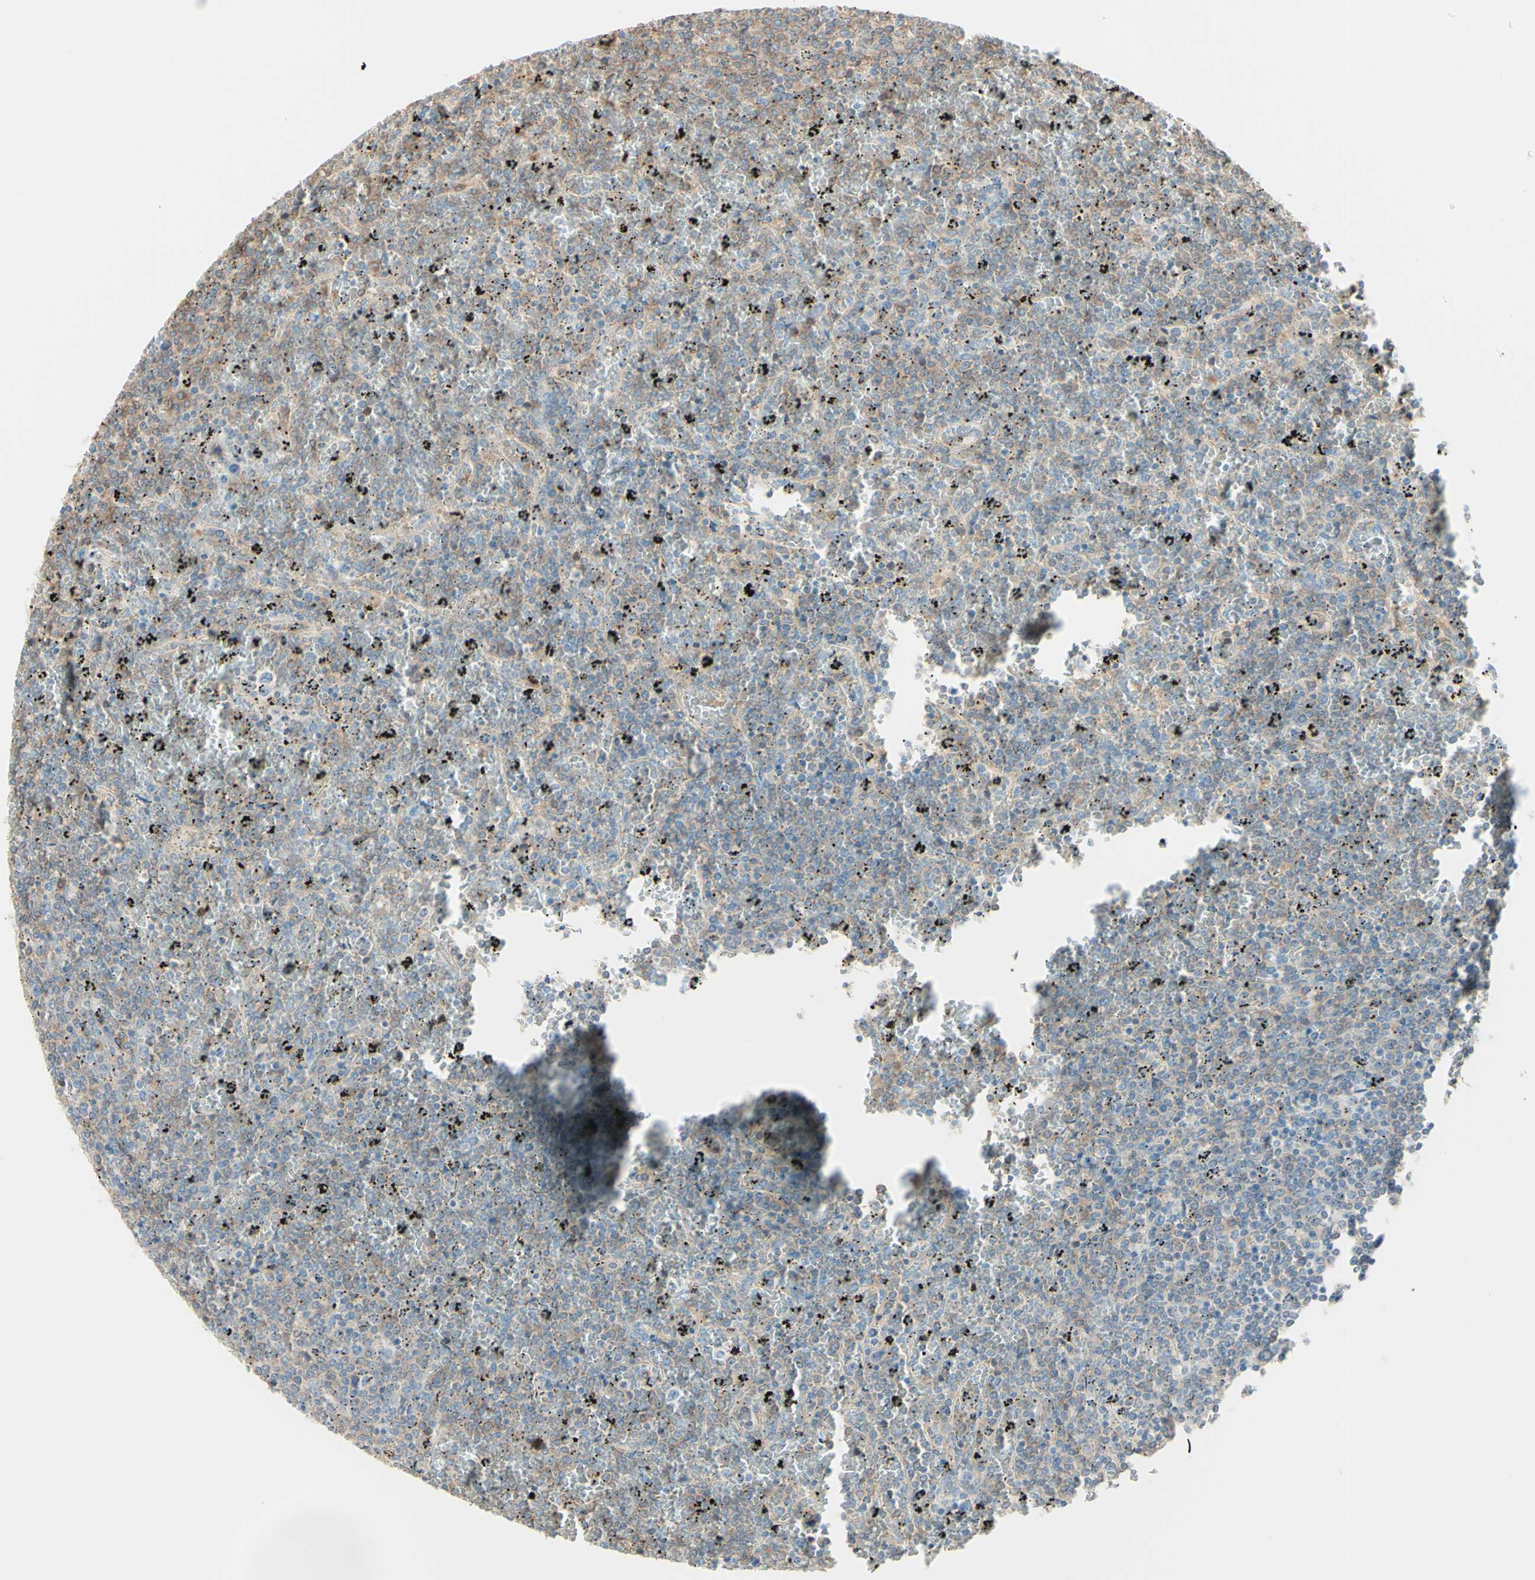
{"staining": {"intensity": "weak", "quantity": "25%-75%", "location": "cytoplasmic/membranous"}, "tissue": "lymphoma", "cell_type": "Tumor cells", "image_type": "cancer", "snomed": [{"axis": "morphology", "description": "Malignant lymphoma, non-Hodgkin's type, Low grade"}, {"axis": "topography", "description": "Spleen"}], "caption": "This photomicrograph reveals immunohistochemistry (IHC) staining of human low-grade malignant lymphoma, non-Hodgkin's type, with low weak cytoplasmic/membranous expression in about 25%-75% of tumor cells.", "gene": "MTM1", "patient": {"sex": "female", "age": 77}}